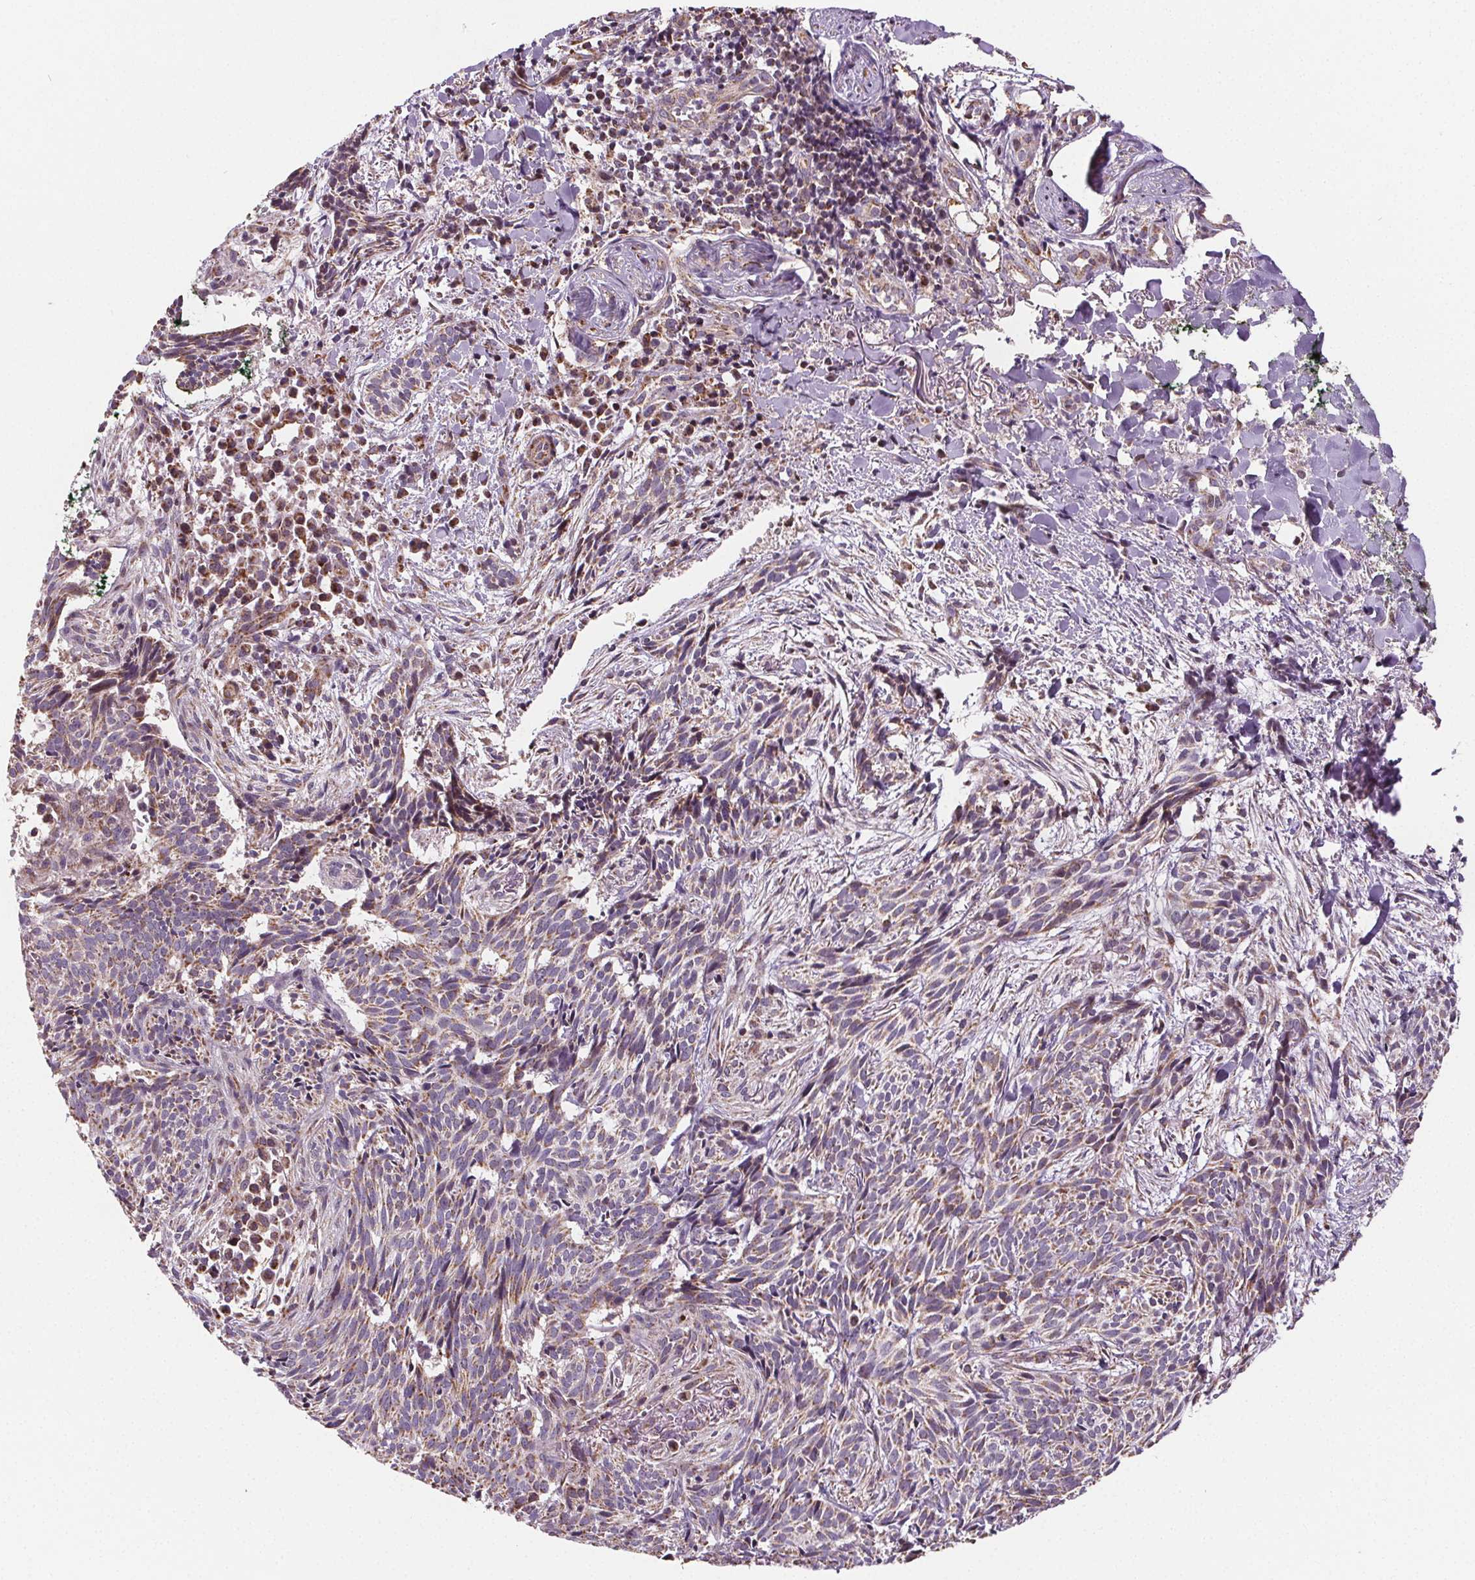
{"staining": {"intensity": "moderate", "quantity": ">75%", "location": "cytoplasmic/membranous"}, "tissue": "skin cancer", "cell_type": "Tumor cells", "image_type": "cancer", "snomed": [{"axis": "morphology", "description": "Basal cell carcinoma"}, {"axis": "topography", "description": "Skin"}], "caption": "Immunohistochemistry (DAB (3,3'-diaminobenzidine)) staining of human skin cancer displays moderate cytoplasmic/membranous protein expression in approximately >75% of tumor cells. The staining was performed using DAB (3,3'-diaminobenzidine), with brown indicating positive protein expression. Nuclei are stained blue with hematoxylin.", "gene": "SUCLA2", "patient": {"sex": "male", "age": 71}}